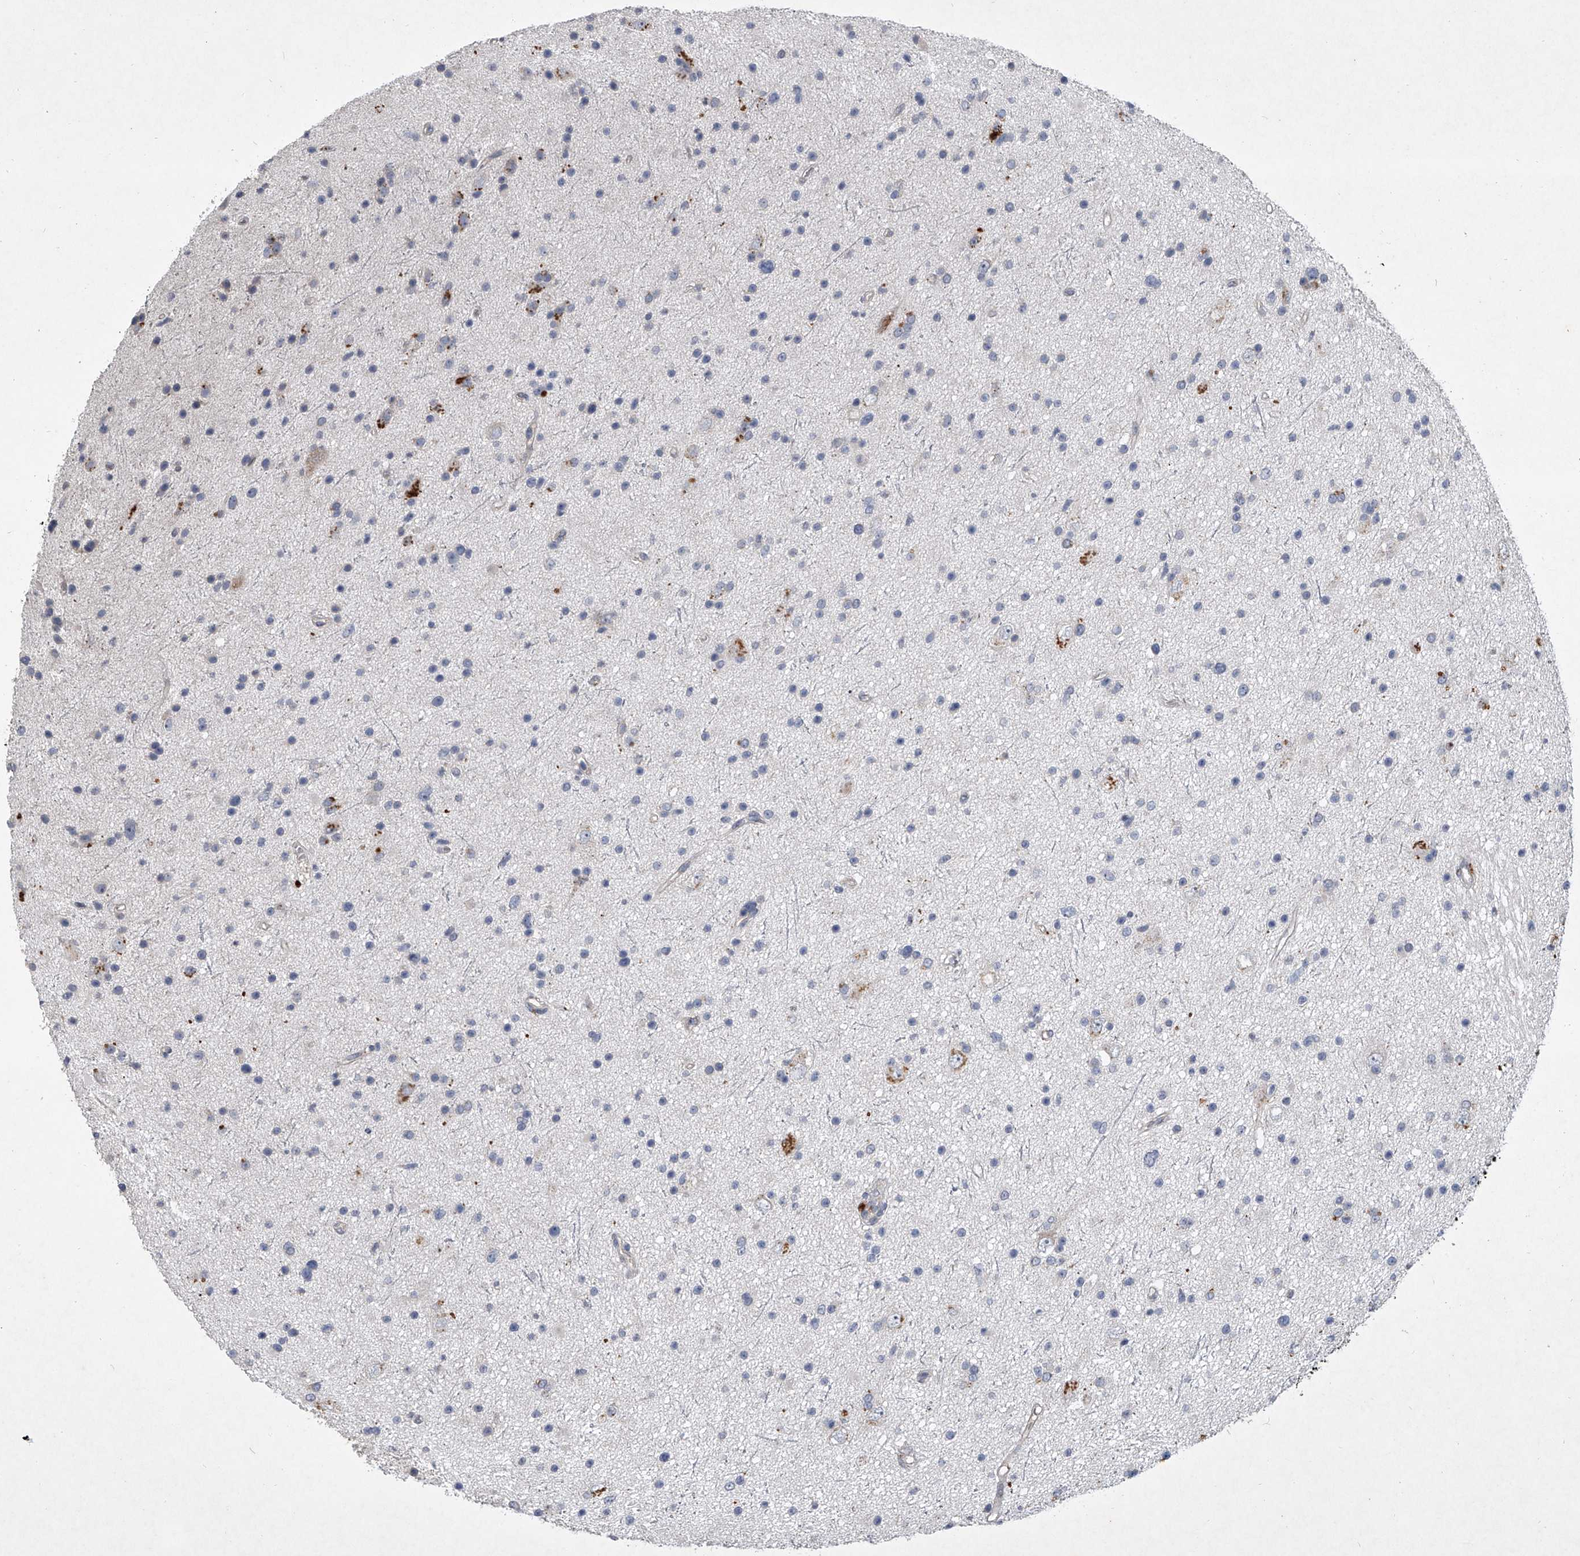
{"staining": {"intensity": "negative", "quantity": "none", "location": "none"}, "tissue": "glioma", "cell_type": "Tumor cells", "image_type": "cancer", "snomed": [{"axis": "morphology", "description": "Glioma, malignant, Low grade"}, {"axis": "topography", "description": "Cerebral cortex"}], "caption": "IHC image of human glioma stained for a protein (brown), which demonstrates no staining in tumor cells. Nuclei are stained in blue.", "gene": "DOCK9", "patient": {"sex": "female", "age": 39}}